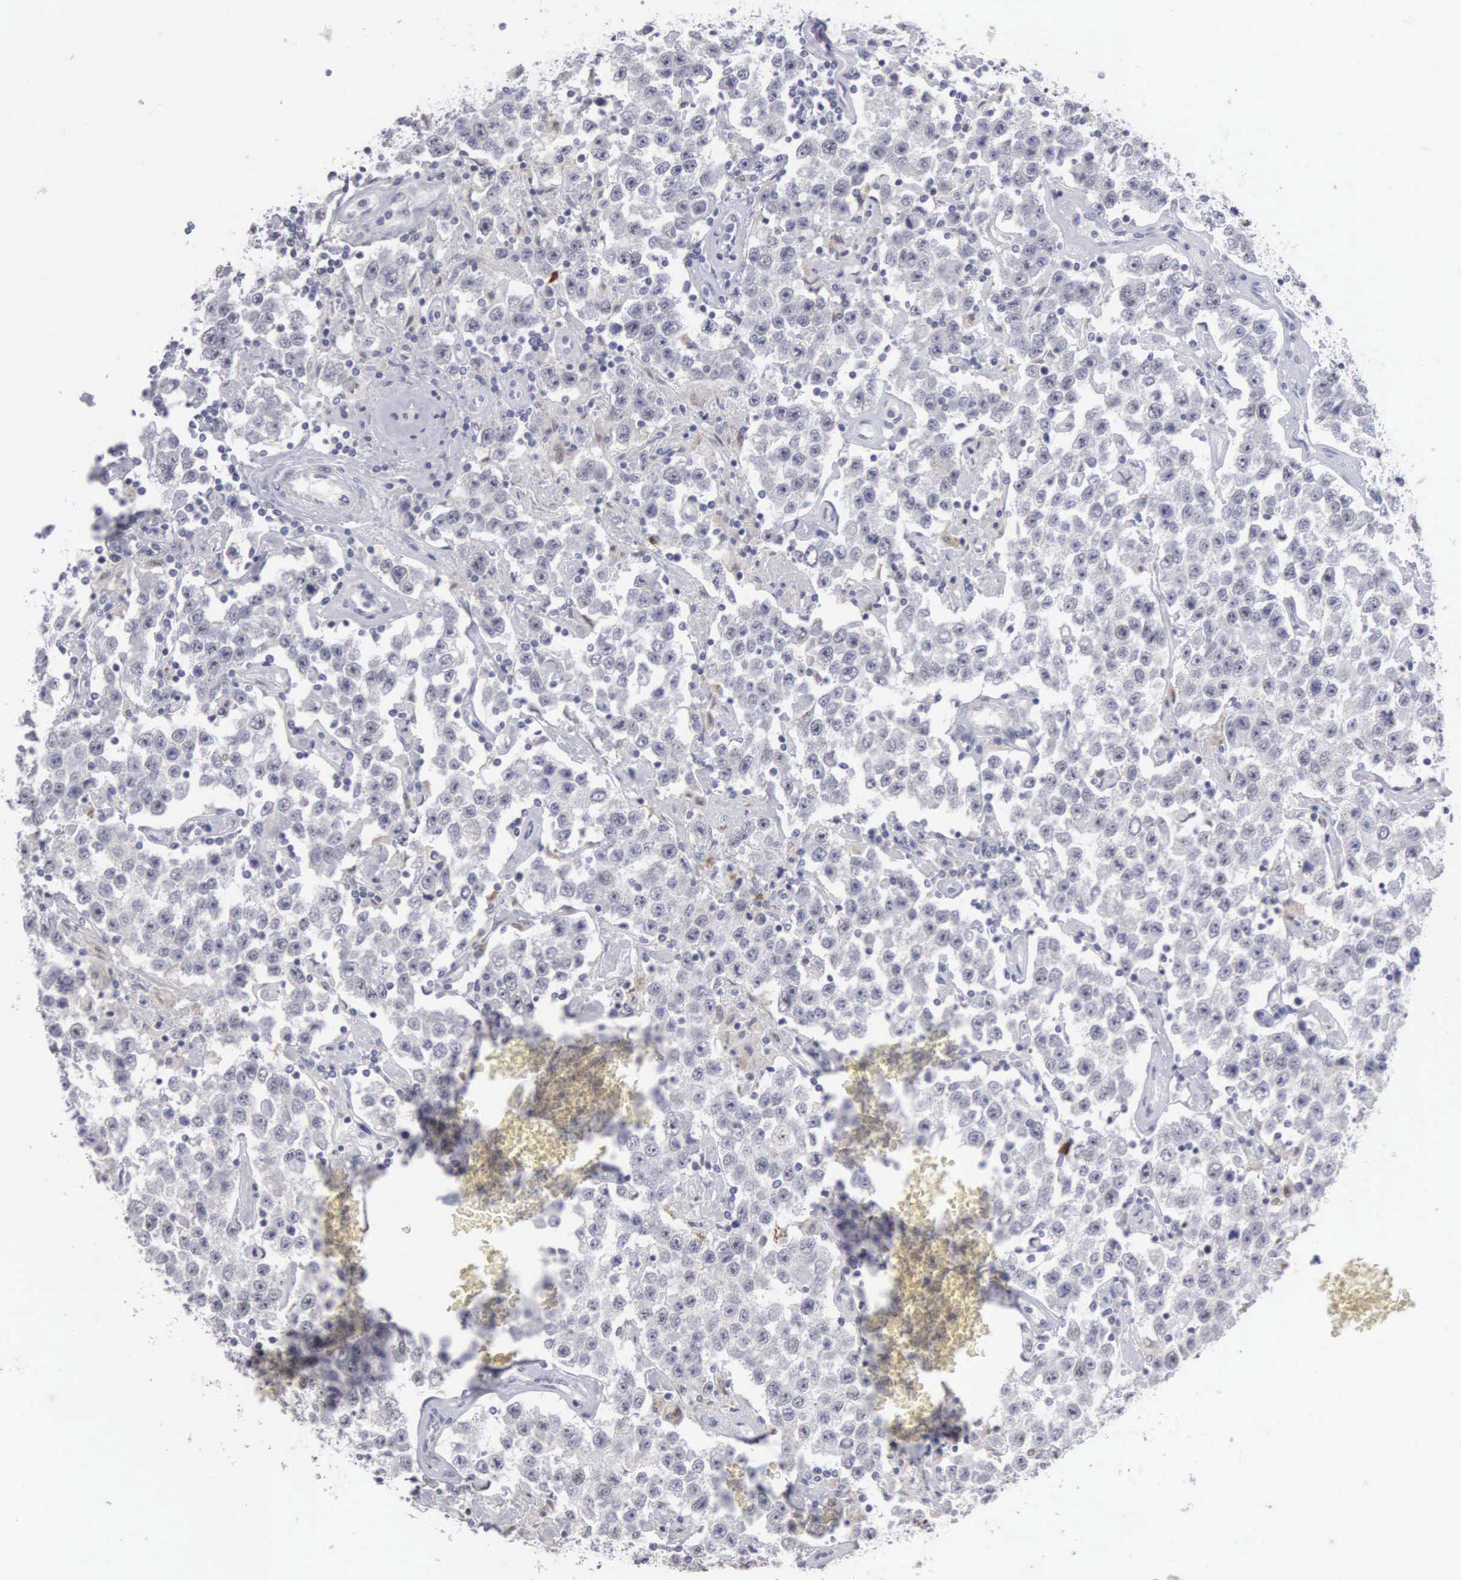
{"staining": {"intensity": "negative", "quantity": "none", "location": "none"}, "tissue": "testis cancer", "cell_type": "Tumor cells", "image_type": "cancer", "snomed": [{"axis": "morphology", "description": "Seminoma, NOS"}, {"axis": "topography", "description": "Testis"}], "caption": "This histopathology image is of seminoma (testis) stained with immunohistochemistry (IHC) to label a protein in brown with the nuclei are counter-stained blue. There is no positivity in tumor cells. (DAB IHC visualized using brightfield microscopy, high magnification).", "gene": "MNAT1", "patient": {"sex": "male", "age": 52}}